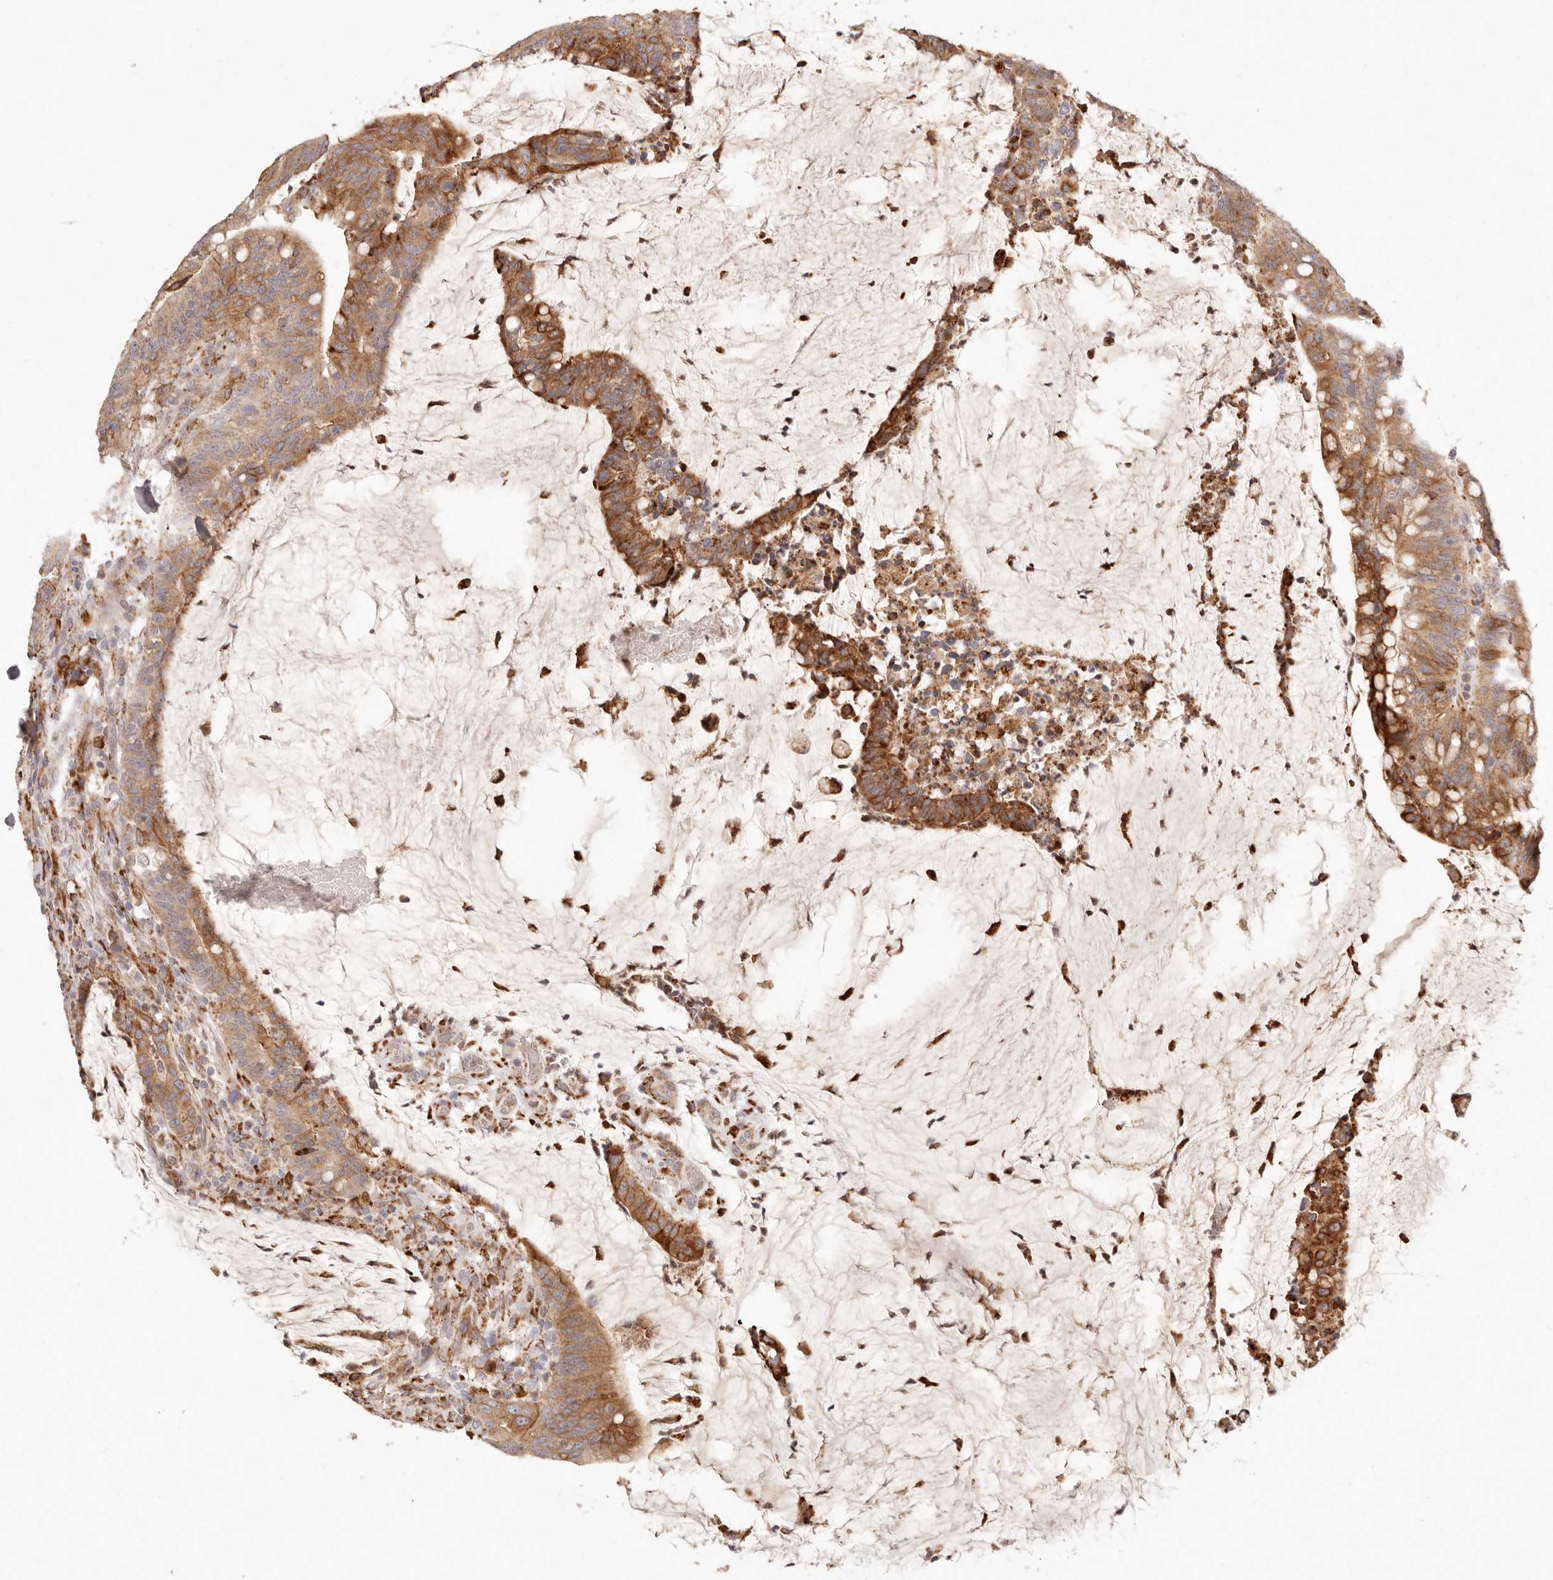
{"staining": {"intensity": "strong", "quantity": ">75%", "location": "cytoplasmic/membranous"}, "tissue": "colorectal cancer", "cell_type": "Tumor cells", "image_type": "cancer", "snomed": [{"axis": "morphology", "description": "Adenocarcinoma, NOS"}, {"axis": "topography", "description": "Colon"}], "caption": "High-magnification brightfield microscopy of colorectal adenocarcinoma stained with DAB (3,3'-diaminobenzidine) (brown) and counterstained with hematoxylin (blue). tumor cells exhibit strong cytoplasmic/membranous staining is present in approximately>75% of cells.", "gene": "C1orf127", "patient": {"sex": "female", "age": 66}}